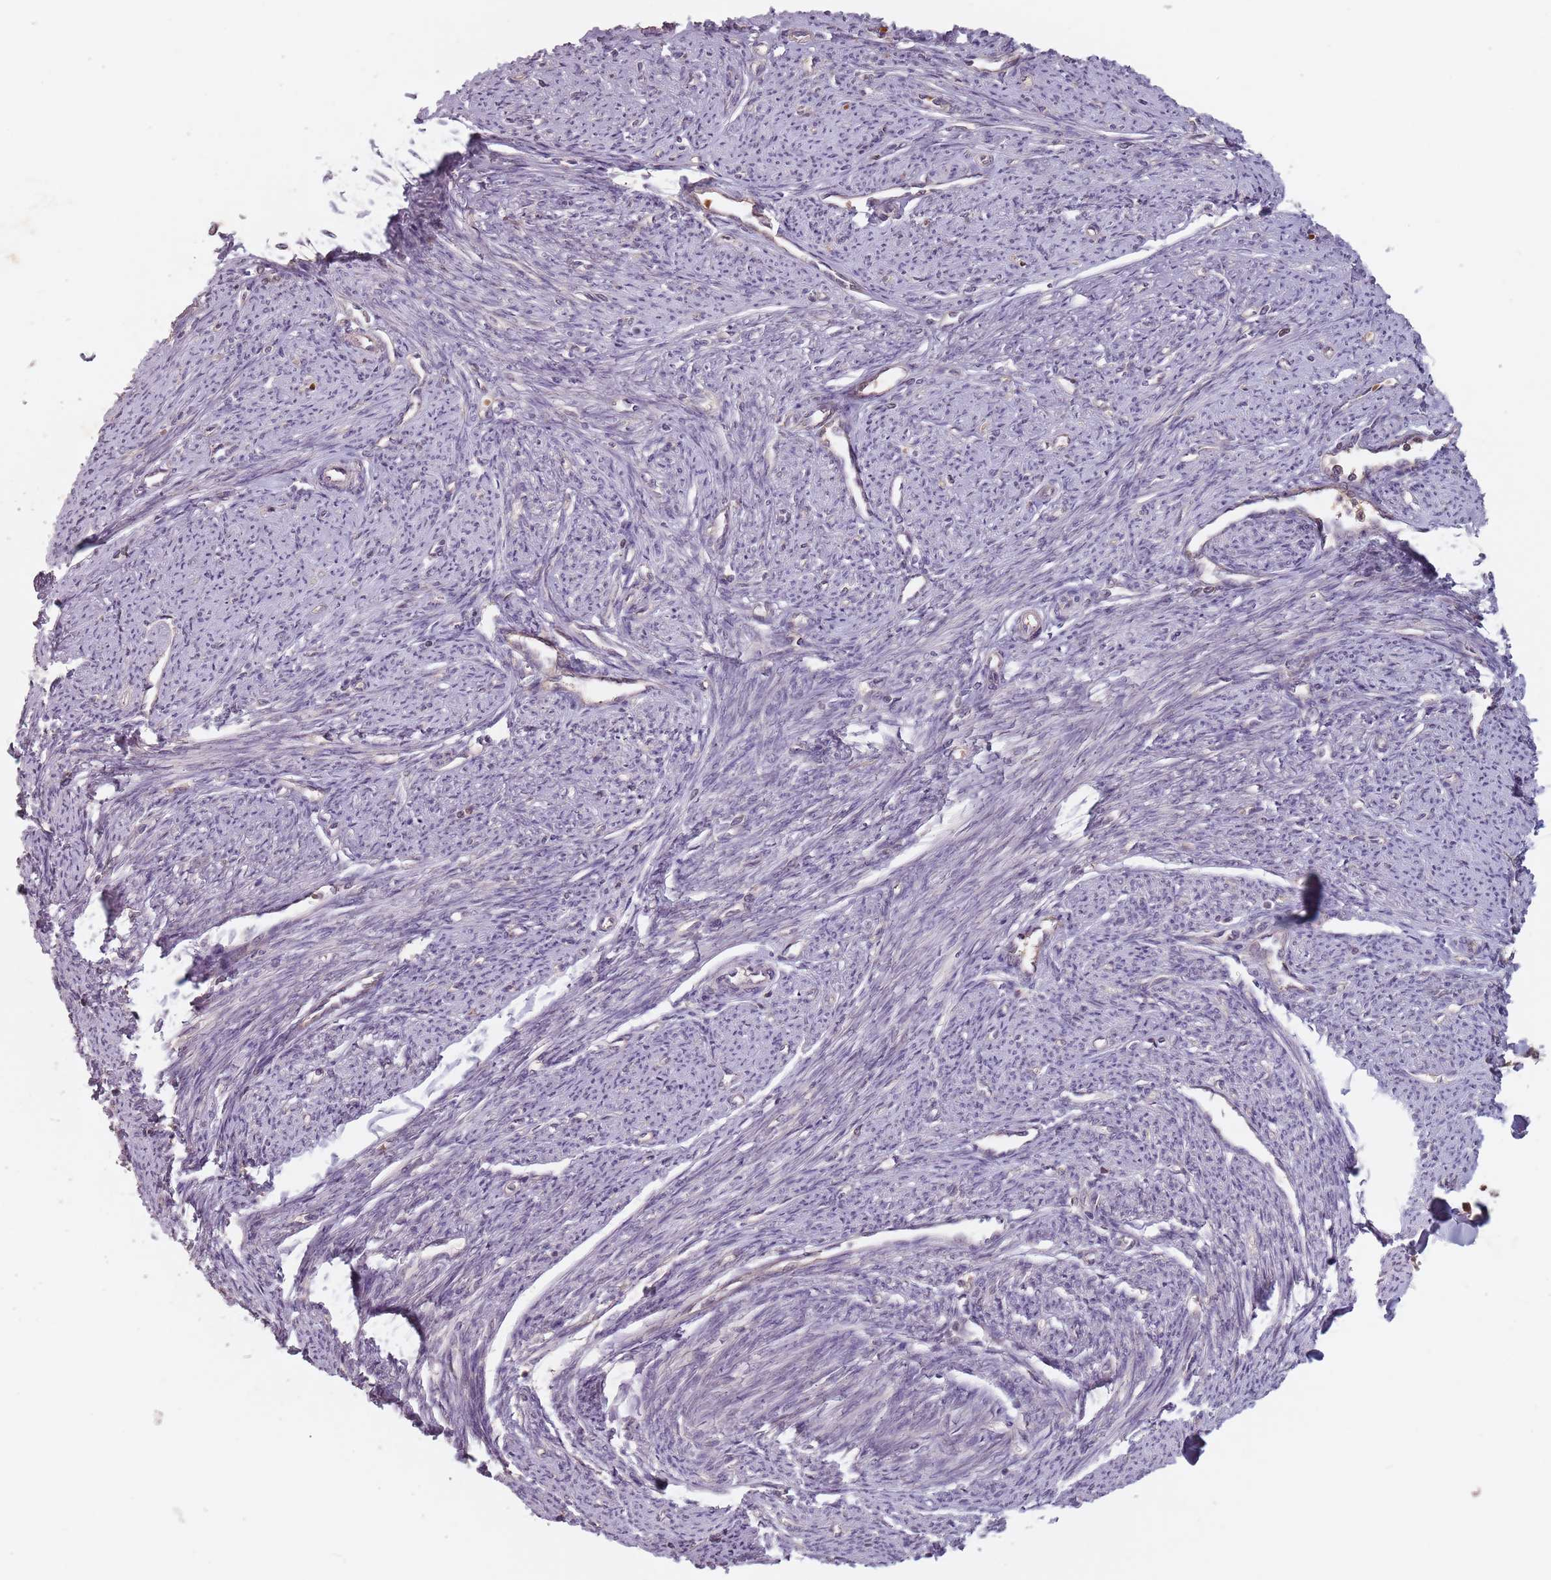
{"staining": {"intensity": "weak", "quantity": "25%-75%", "location": "nuclear"}, "tissue": "smooth muscle", "cell_type": "Smooth muscle cells", "image_type": "normal", "snomed": [{"axis": "morphology", "description": "Normal tissue, NOS"}, {"axis": "topography", "description": "Smooth muscle"}, {"axis": "topography", "description": "Uterus"}], "caption": "Benign smooth muscle shows weak nuclear expression in about 25%-75% of smooth muscle cells.", "gene": "GPR180", "patient": {"sex": "female", "age": 59}}